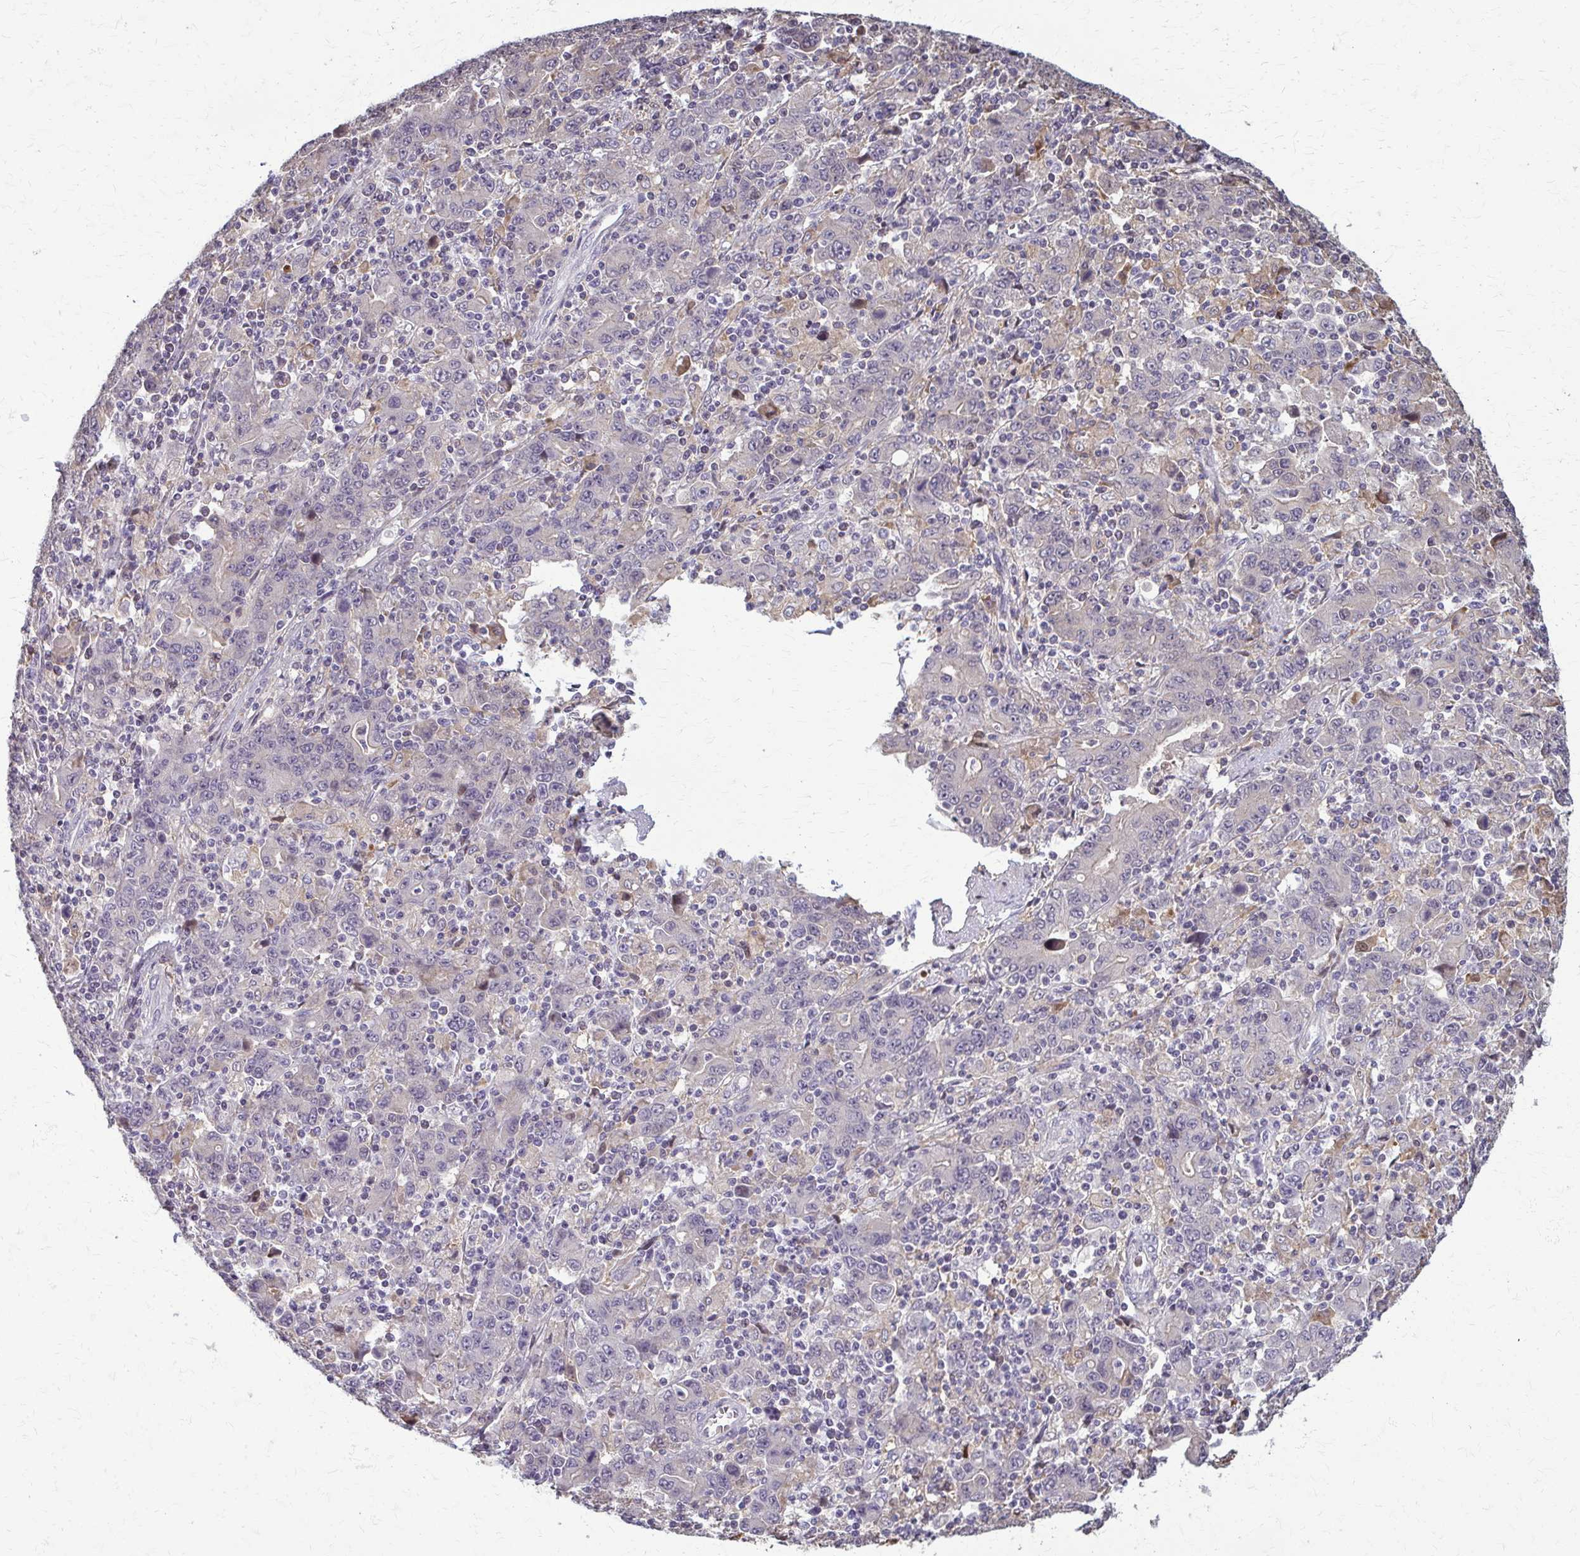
{"staining": {"intensity": "negative", "quantity": "none", "location": "none"}, "tissue": "stomach cancer", "cell_type": "Tumor cells", "image_type": "cancer", "snomed": [{"axis": "morphology", "description": "Adenocarcinoma, NOS"}, {"axis": "topography", "description": "Stomach, upper"}], "caption": "Tumor cells show no significant staining in stomach cancer (adenocarcinoma). (IHC, brightfield microscopy, high magnification).", "gene": "ZNF34", "patient": {"sex": "male", "age": 69}}